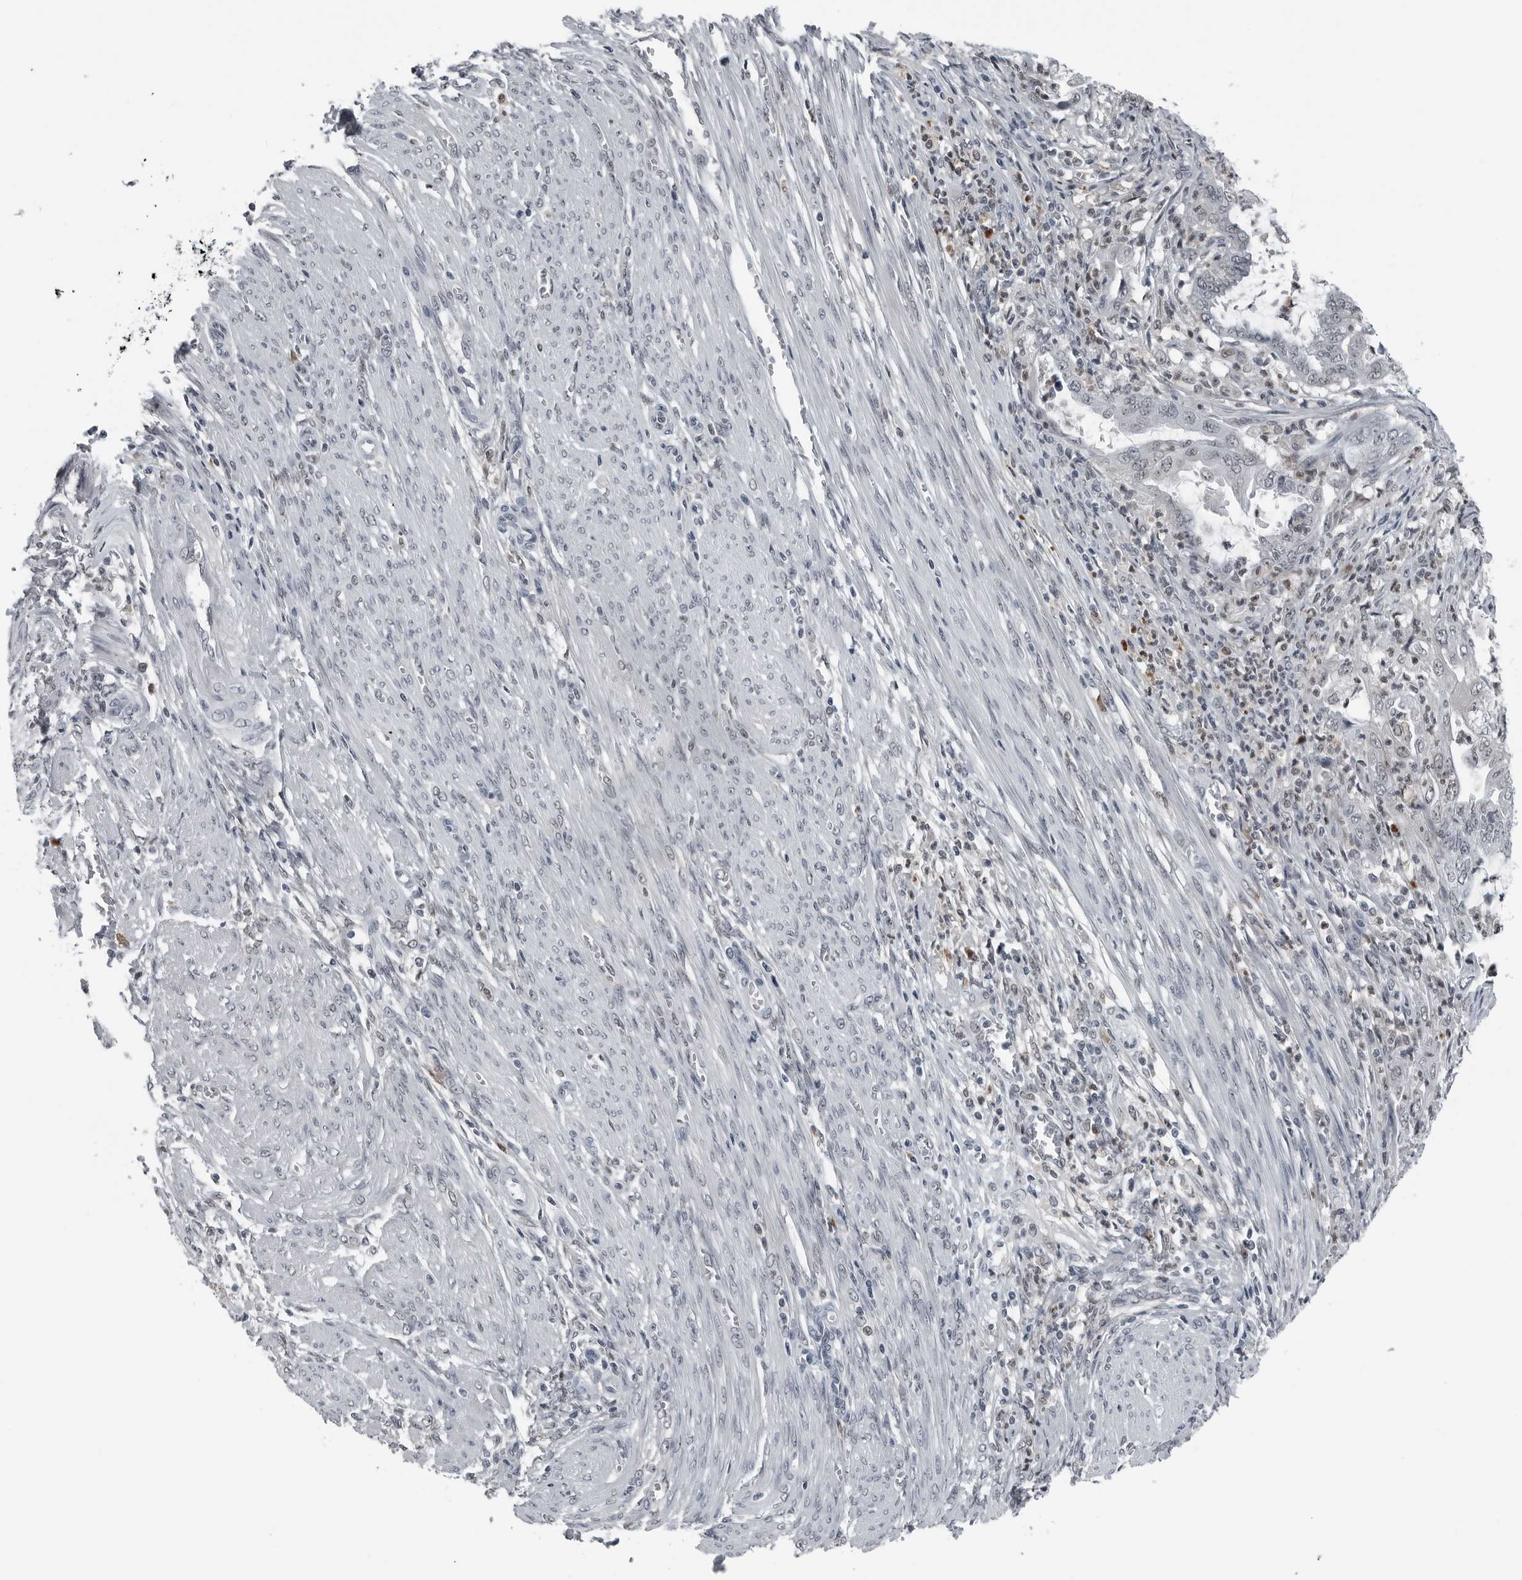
{"staining": {"intensity": "negative", "quantity": "none", "location": "none"}, "tissue": "endometrial cancer", "cell_type": "Tumor cells", "image_type": "cancer", "snomed": [{"axis": "morphology", "description": "Adenocarcinoma, NOS"}, {"axis": "topography", "description": "Endometrium"}], "caption": "High magnification brightfield microscopy of endometrial adenocarcinoma stained with DAB (brown) and counterstained with hematoxylin (blue): tumor cells show no significant staining.", "gene": "AKR1A1", "patient": {"sex": "female", "age": 51}}